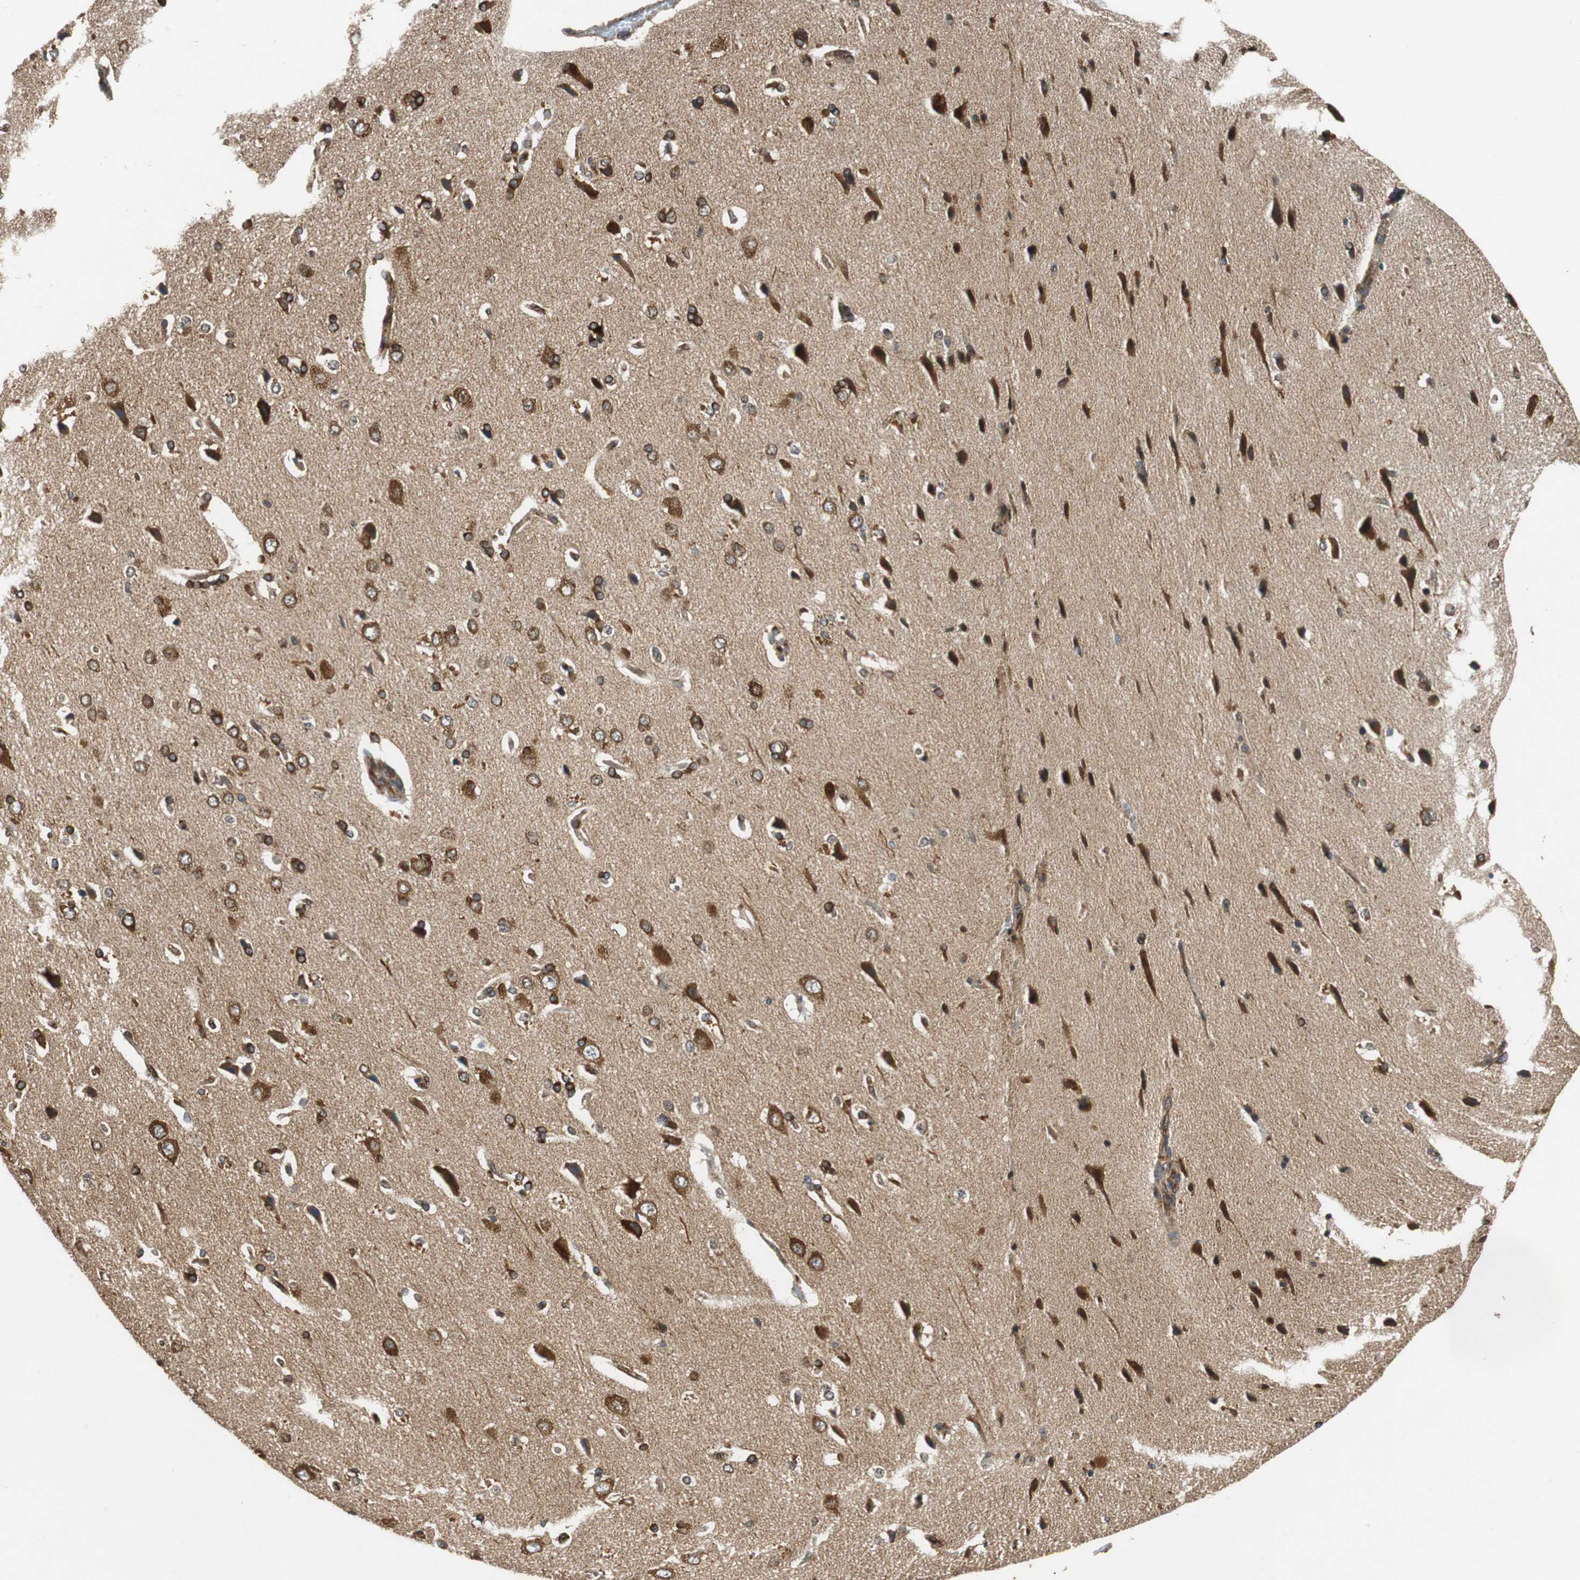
{"staining": {"intensity": "moderate", "quantity": "25%-75%", "location": "cytoplasmic/membranous"}, "tissue": "cerebral cortex", "cell_type": "Endothelial cells", "image_type": "normal", "snomed": [{"axis": "morphology", "description": "Normal tissue, NOS"}, {"axis": "topography", "description": "Cerebral cortex"}], "caption": "Cerebral cortex stained with DAB (3,3'-diaminobenzidine) immunohistochemistry (IHC) reveals medium levels of moderate cytoplasmic/membranous staining in about 25%-75% of endothelial cells.", "gene": "ISCU", "patient": {"sex": "male", "age": 62}}